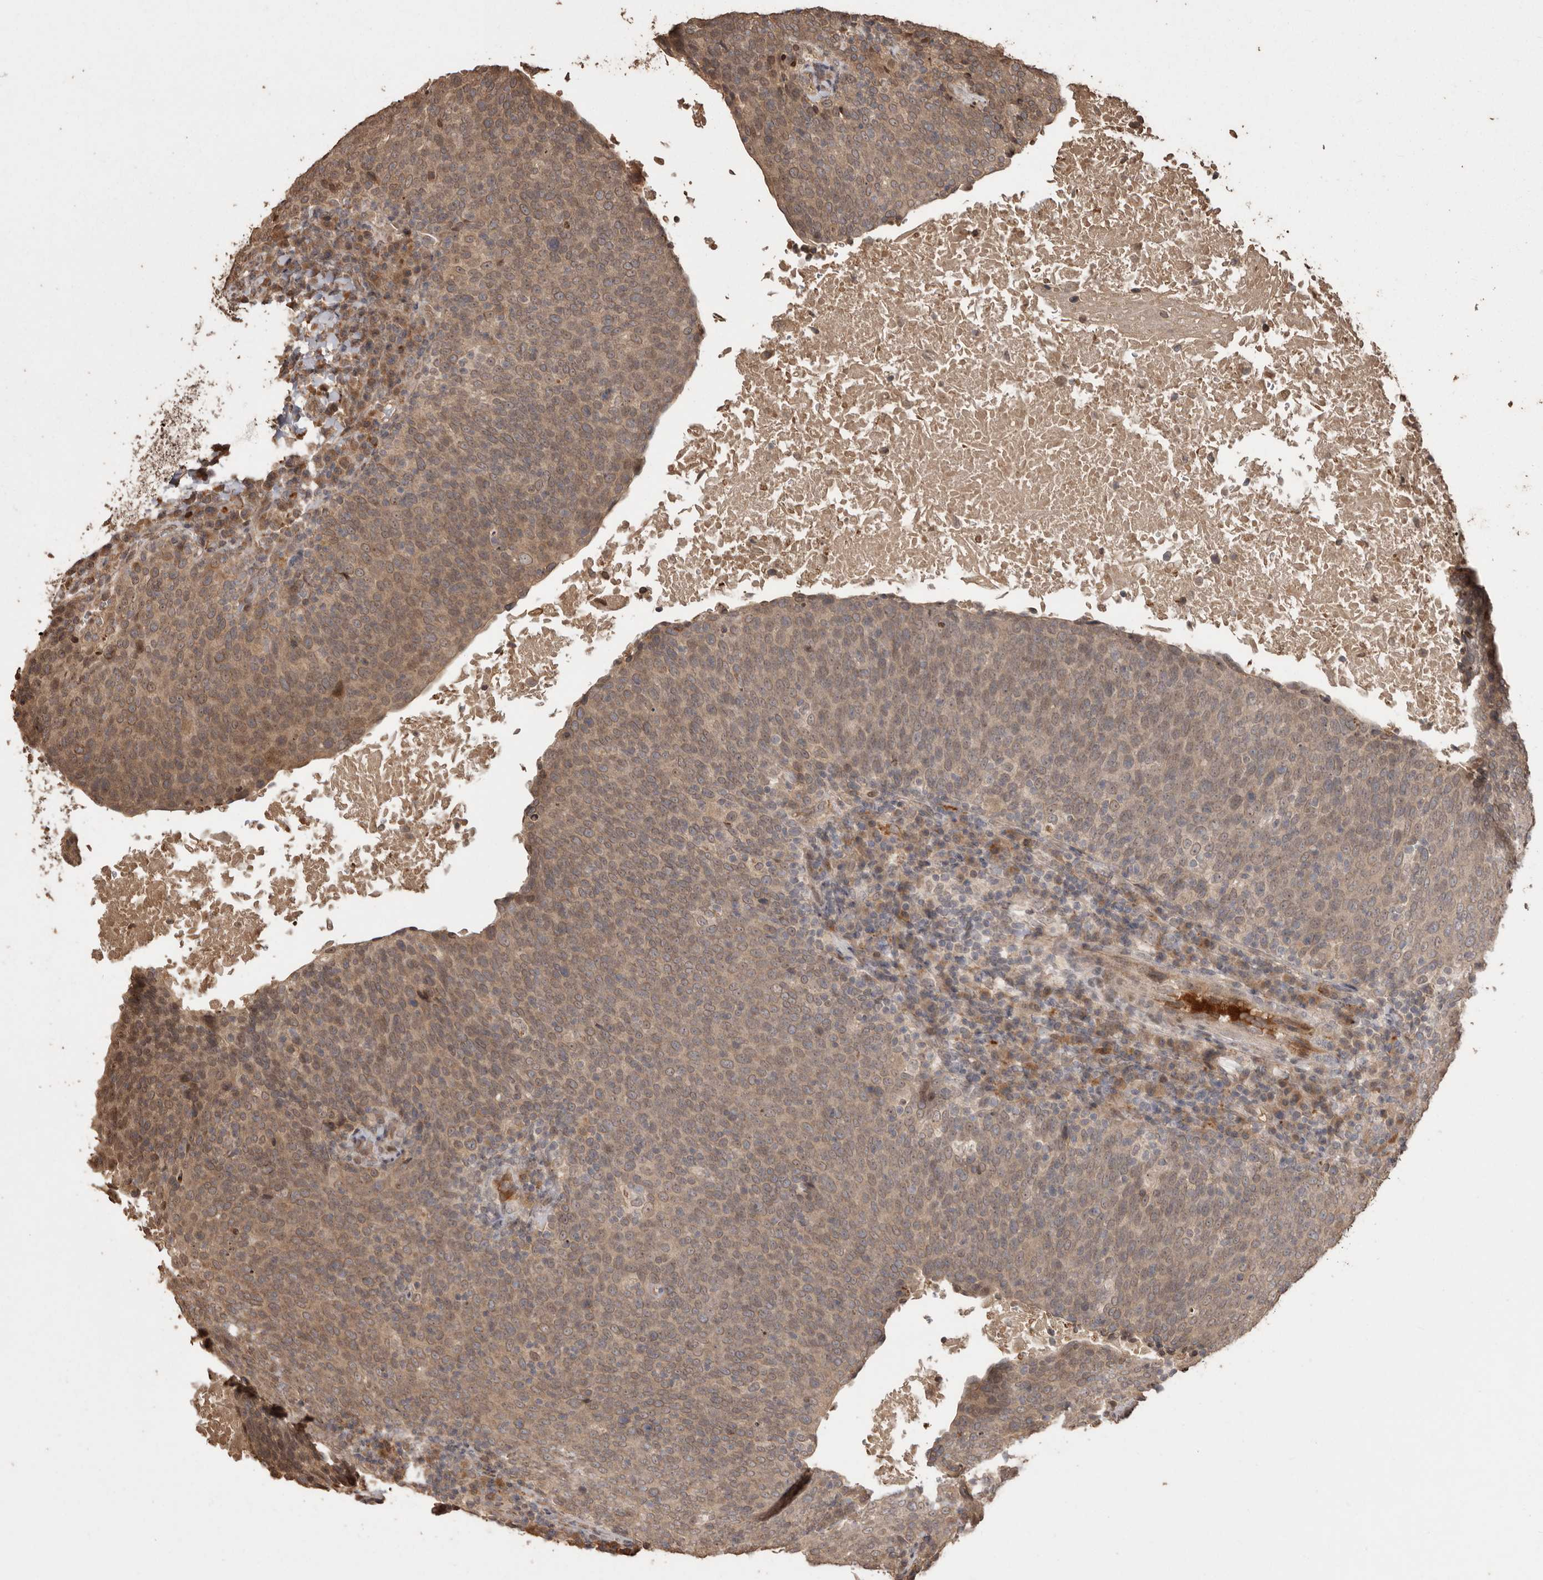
{"staining": {"intensity": "weak", "quantity": ">75%", "location": "cytoplasmic/membranous,nuclear"}, "tissue": "head and neck cancer", "cell_type": "Tumor cells", "image_type": "cancer", "snomed": [{"axis": "morphology", "description": "Squamous cell carcinoma, NOS"}, {"axis": "morphology", "description": "Squamous cell carcinoma, metastatic, NOS"}, {"axis": "topography", "description": "Lymph node"}, {"axis": "topography", "description": "Head-Neck"}], "caption": "Tumor cells display low levels of weak cytoplasmic/membranous and nuclear staining in approximately >75% of cells in human head and neck cancer (squamous cell carcinoma).", "gene": "NUP43", "patient": {"sex": "male", "age": 62}}